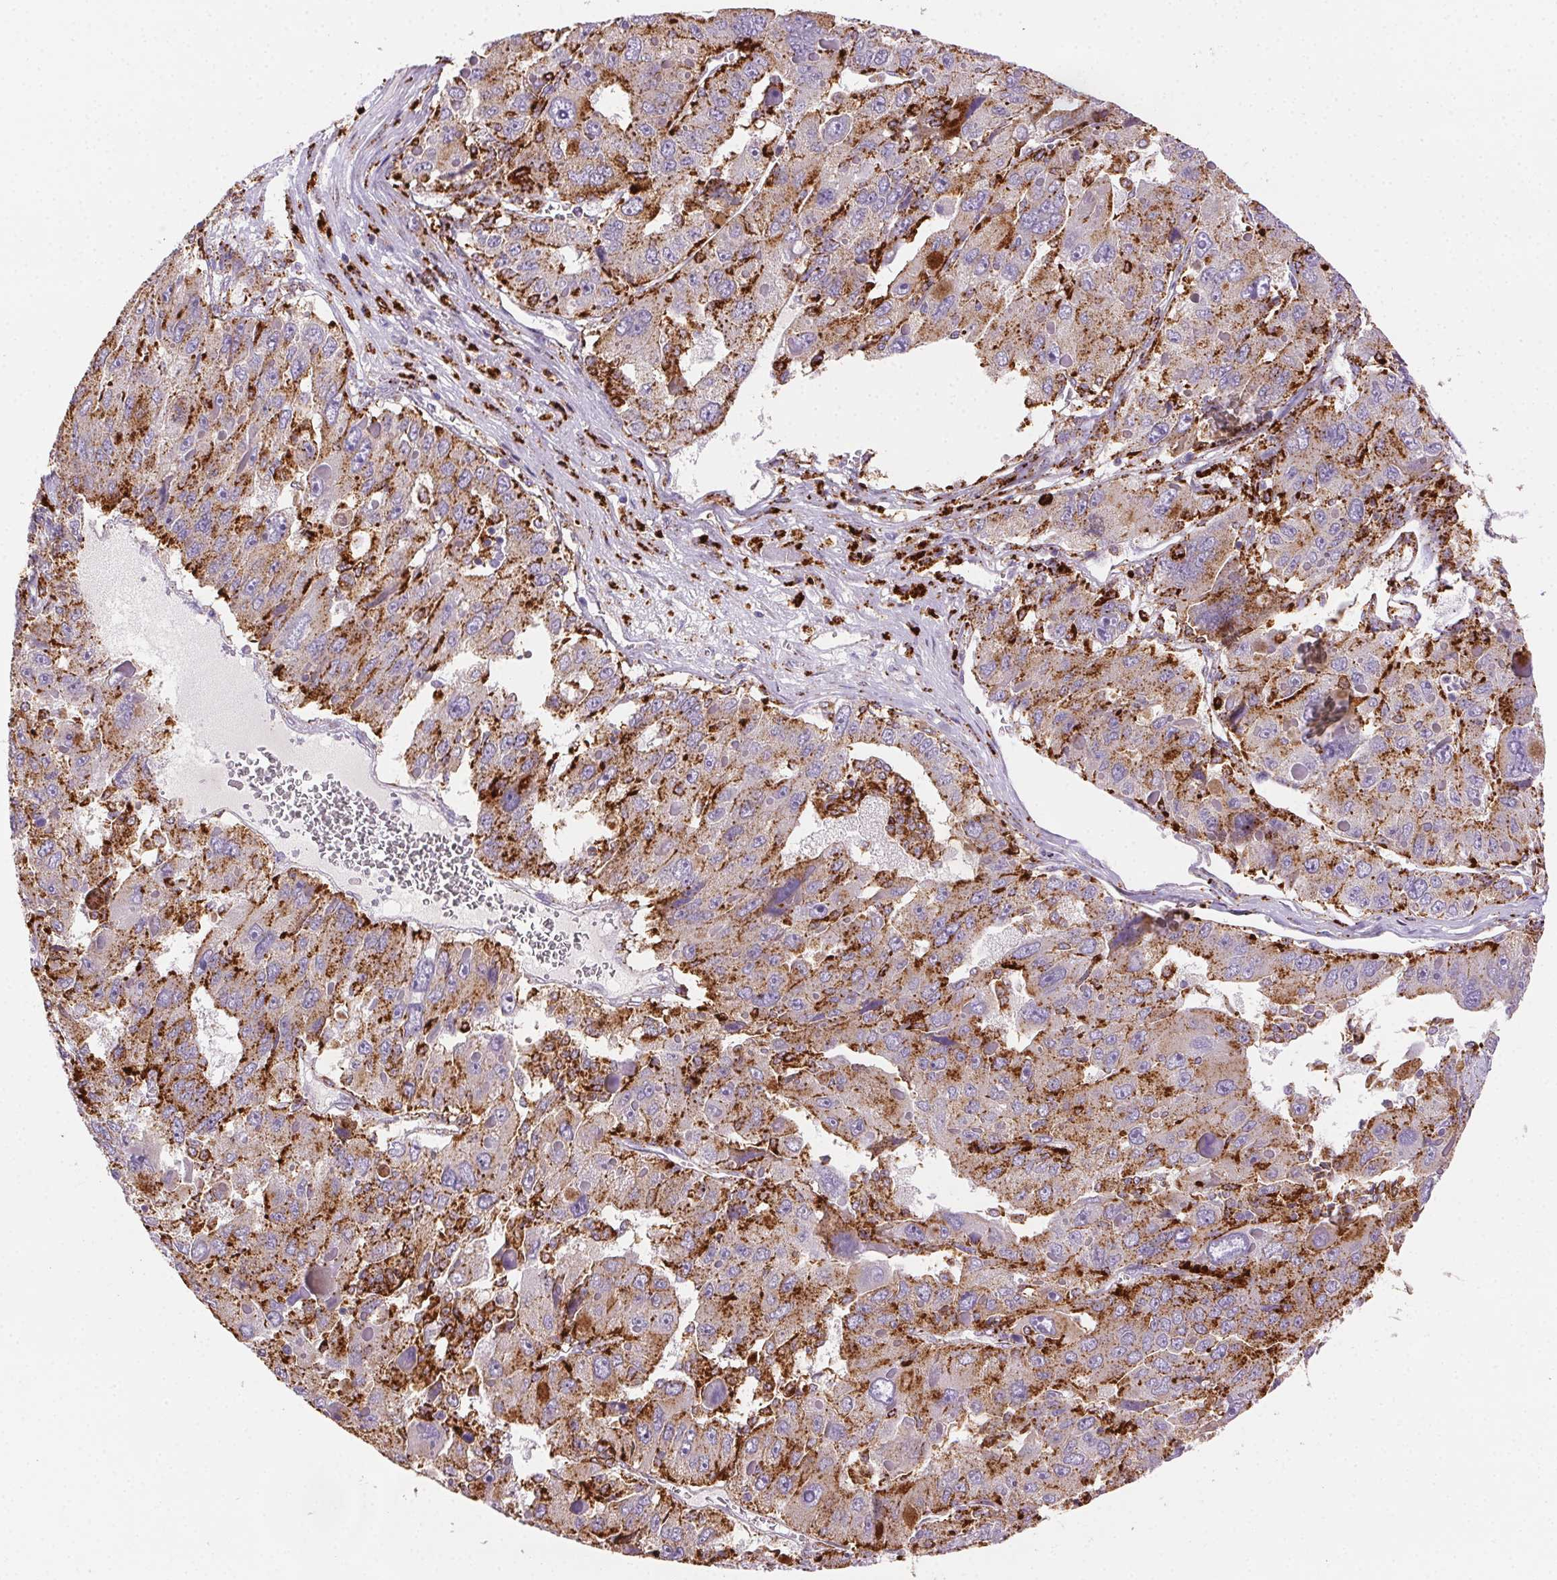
{"staining": {"intensity": "moderate", "quantity": "25%-75%", "location": "cytoplasmic/membranous"}, "tissue": "liver cancer", "cell_type": "Tumor cells", "image_type": "cancer", "snomed": [{"axis": "morphology", "description": "Carcinoma, Hepatocellular, NOS"}, {"axis": "topography", "description": "Liver"}], "caption": "Immunohistochemistry staining of liver cancer (hepatocellular carcinoma), which shows medium levels of moderate cytoplasmic/membranous expression in approximately 25%-75% of tumor cells indicating moderate cytoplasmic/membranous protein staining. The staining was performed using DAB (3,3'-diaminobenzidine) (brown) for protein detection and nuclei were counterstained in hematoxylin (blue).", "gene": "SCPEP1", "patient": {"sex": "female", "age": 41}}